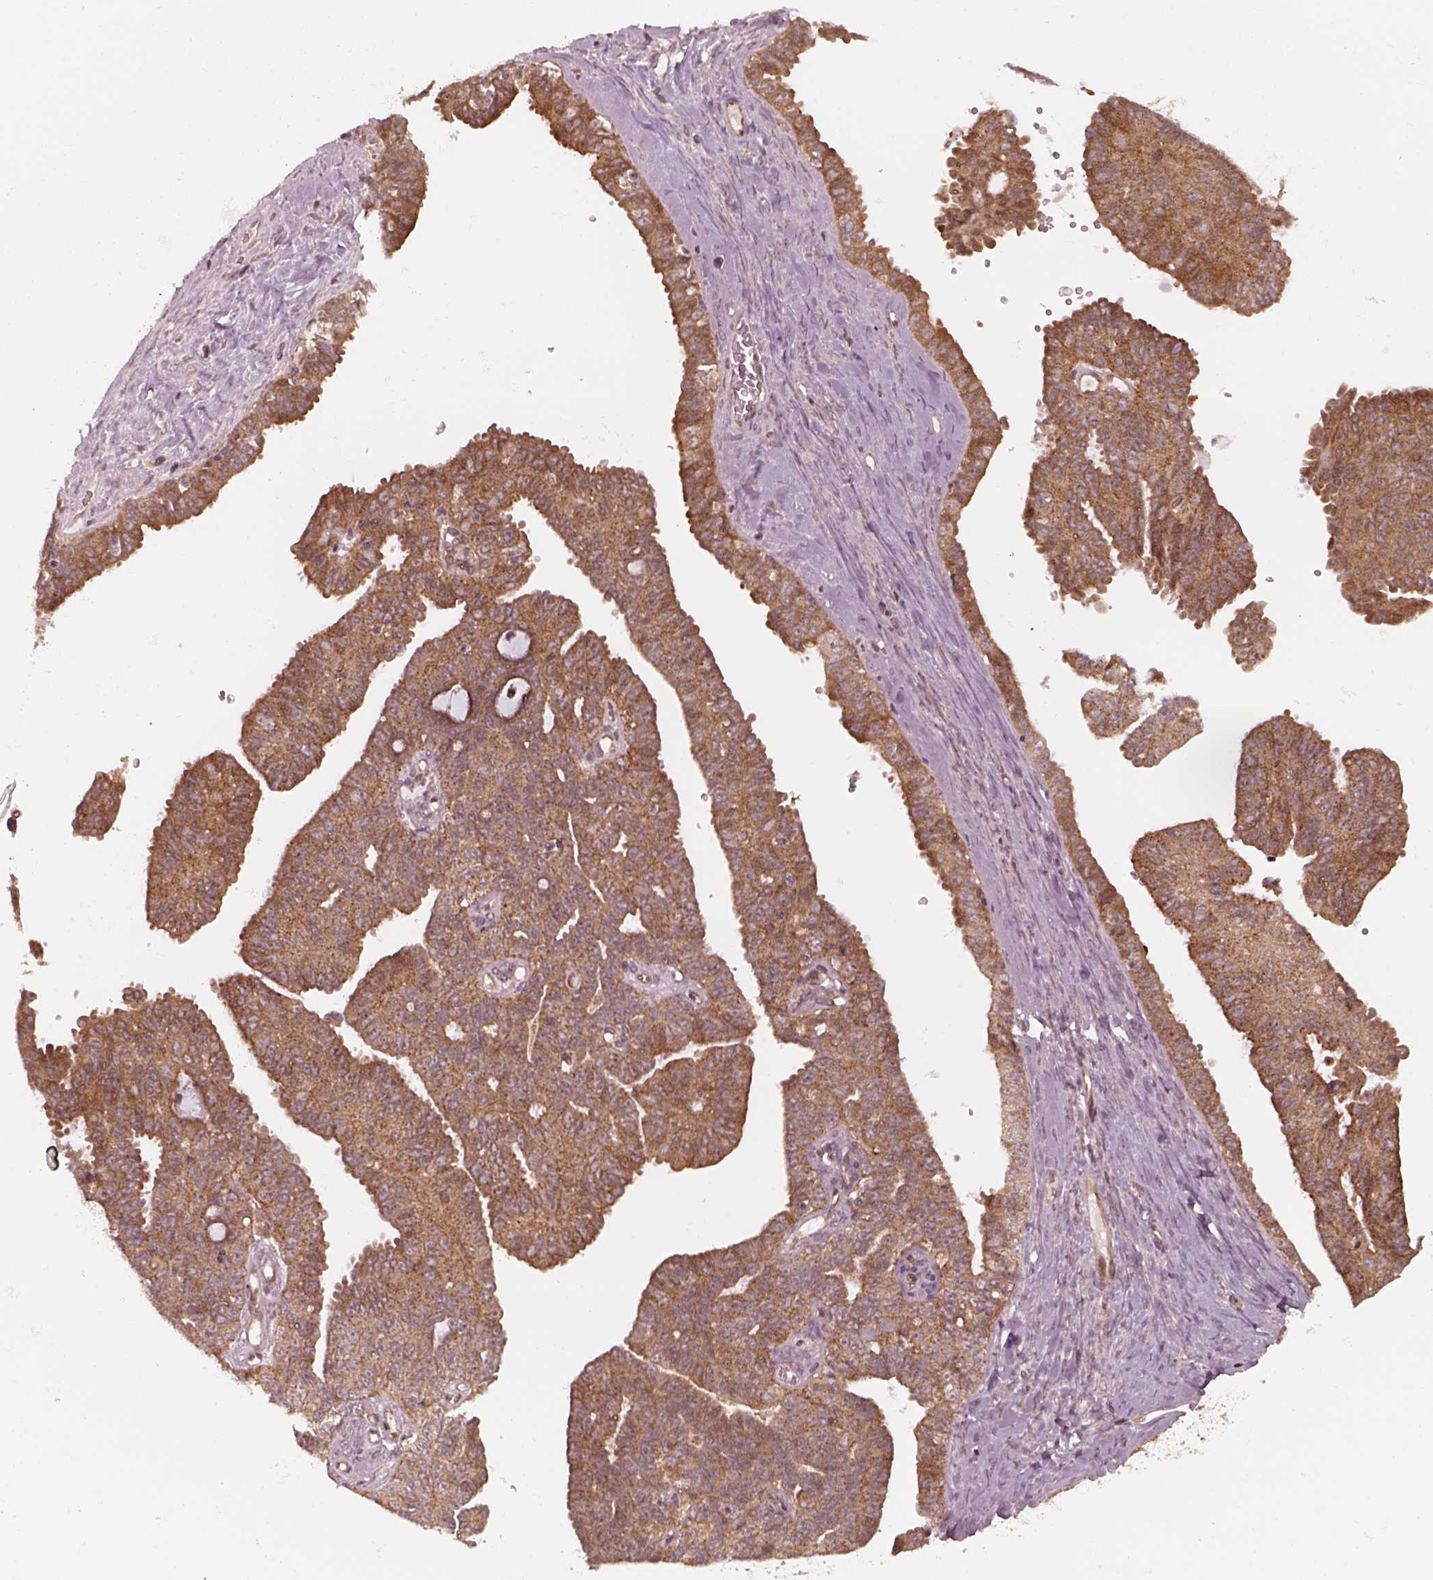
{"staining": {"intensity": "moderate", "quantity": ">75%", "location": "cytoplasmic/membranous"}, "tissue": "ovarian cancer", "cell_type": "Tumor cells", "image_type": "cancer", "snomed": [{"axis": "morphology", "description": "Cystadenocarcinoma, serous, NOS"}, {"axis": "topography", "description": "Ovary"}], "caption": "Ovarian cancer tissue demonstrates moderate cytoplasmic/membranous expression in about >75% of tumor cells, visualized by immunohistochemistry.", "gene": "CHMP3", "patient": {"sex": "female", "age": 71}}